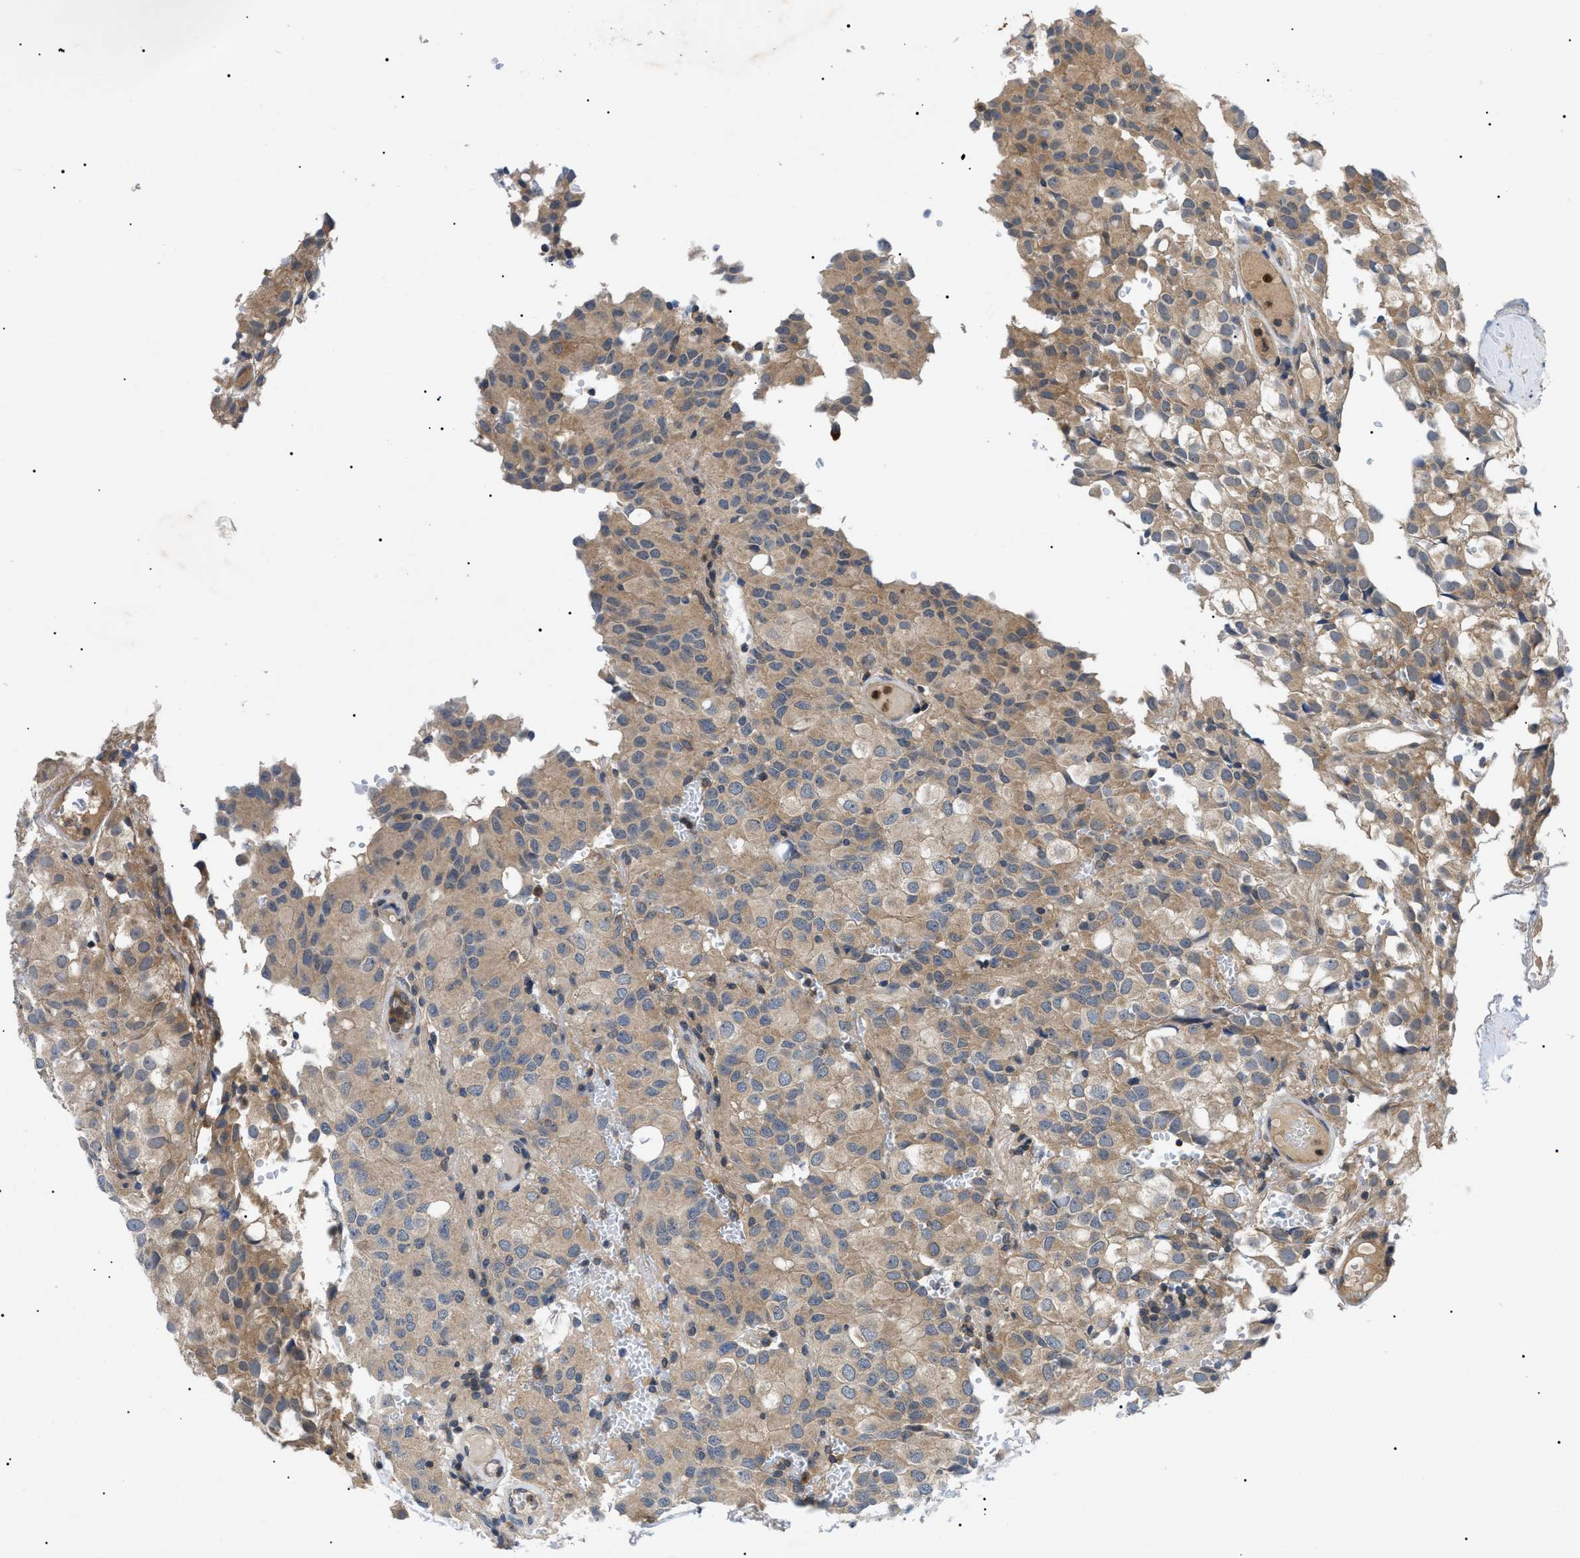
{"staining": {"intensity": "moderate", "quantity": ">75%", "location": "cytoplasmic/membranous"}, "tissue": "glioma", "cell_type": "Tumor cells", "image_type": "cancer", "snomed": [{"axis": "morphology", "description": "Glioma, malignant, High grade"}, {"axis": "topography", "description": "Brain"}], "caption": "IHC of glioma exhibits medium levels of moderate cytoplasmic/membranous expression in approximately >75% of tumor cells.", "gene": "RIPK1", "patient": {"sex": "male", "age": 32}}